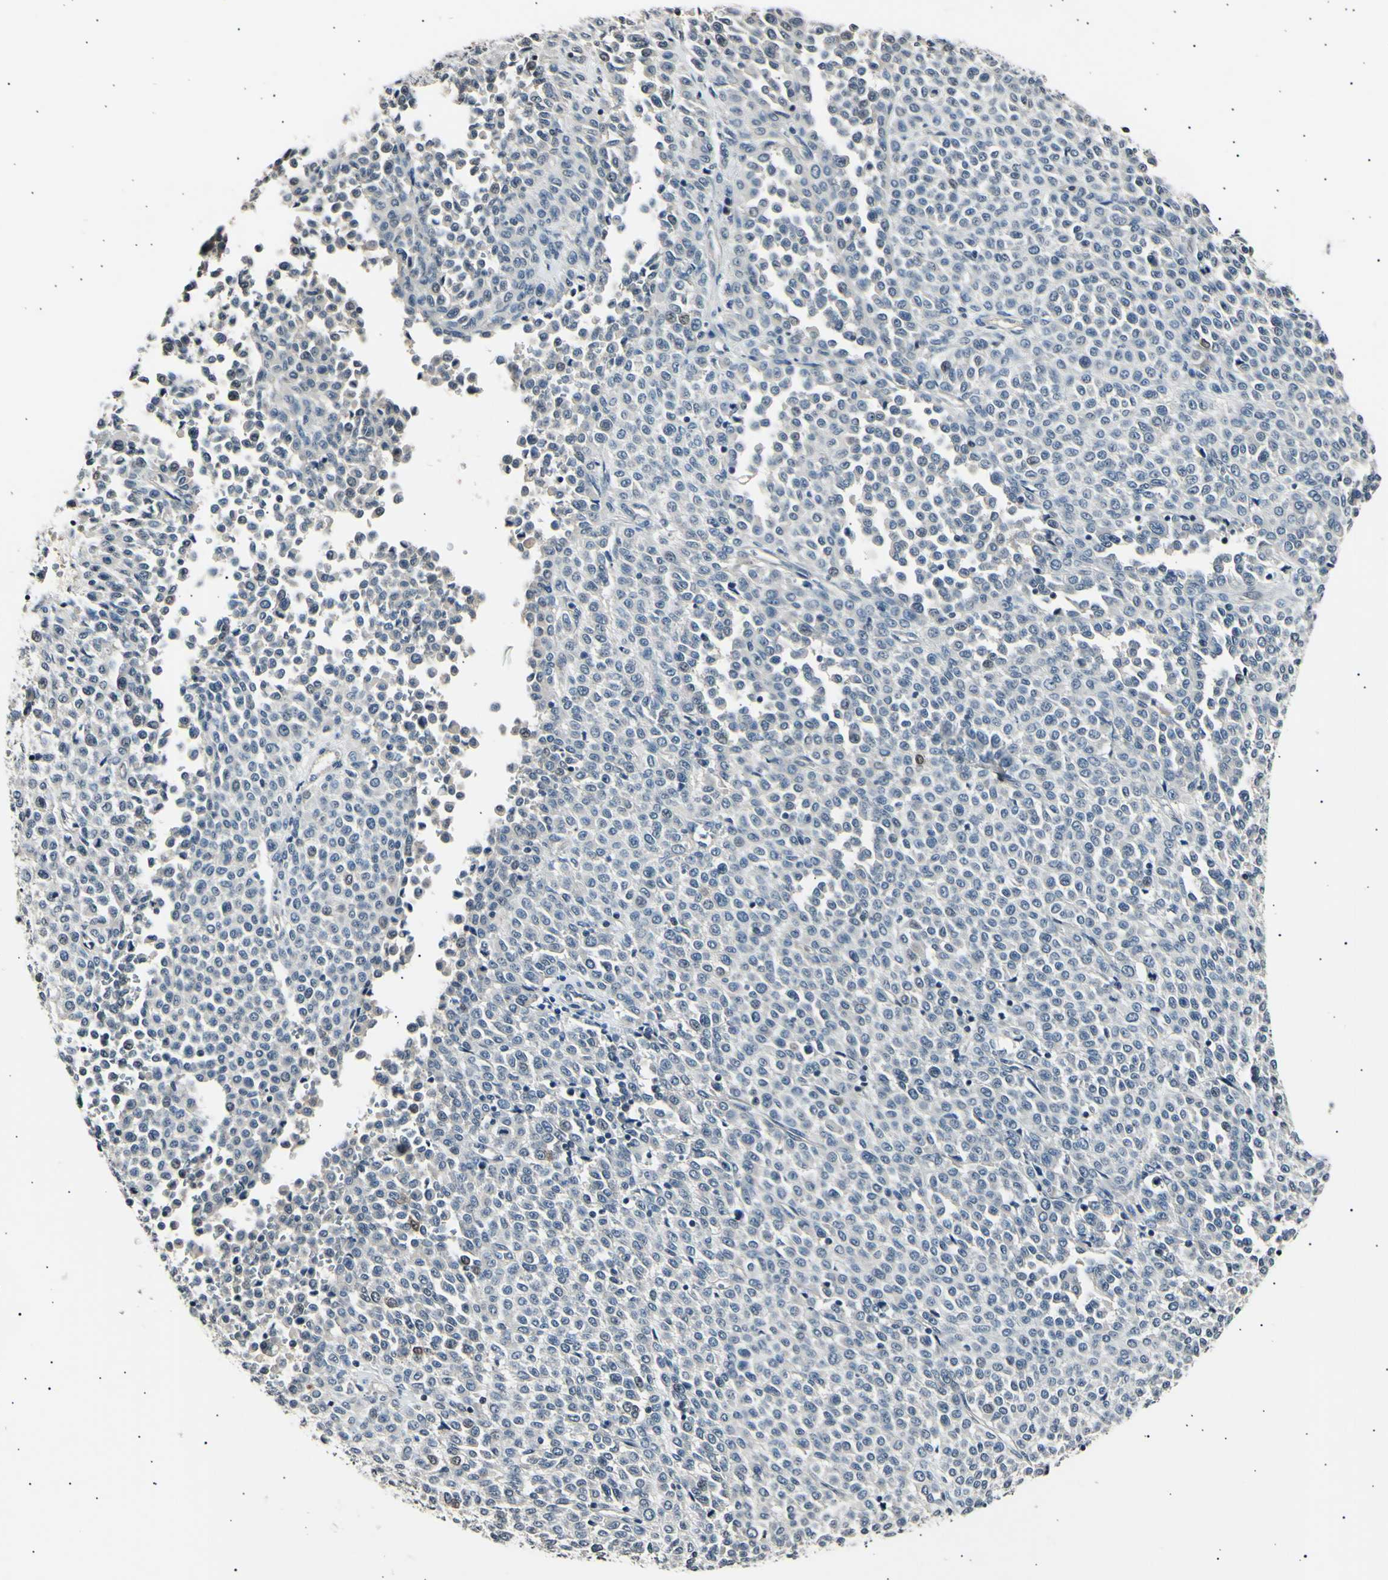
{"staining": {"intensity": "negative", "quantity": "none", "location": "none"}, "tissue": "melanoma", "cell_type": "Tumor cells", "image_type": "cancer", "snomed": [{"axis": "morphology", "description": "Malignant melanoma, Metastatic site"}, {"axis": "topography", "description": "Pancreas"}], "caption": "DAB (3,3'-diaminobenzidine) immunohistochemical staining of human malignant melanoma (metastatic site) demonstrates no significant positivity in tumor cells.", "gene": "AK1", "patient": {"sex": "female", "age": 30}}